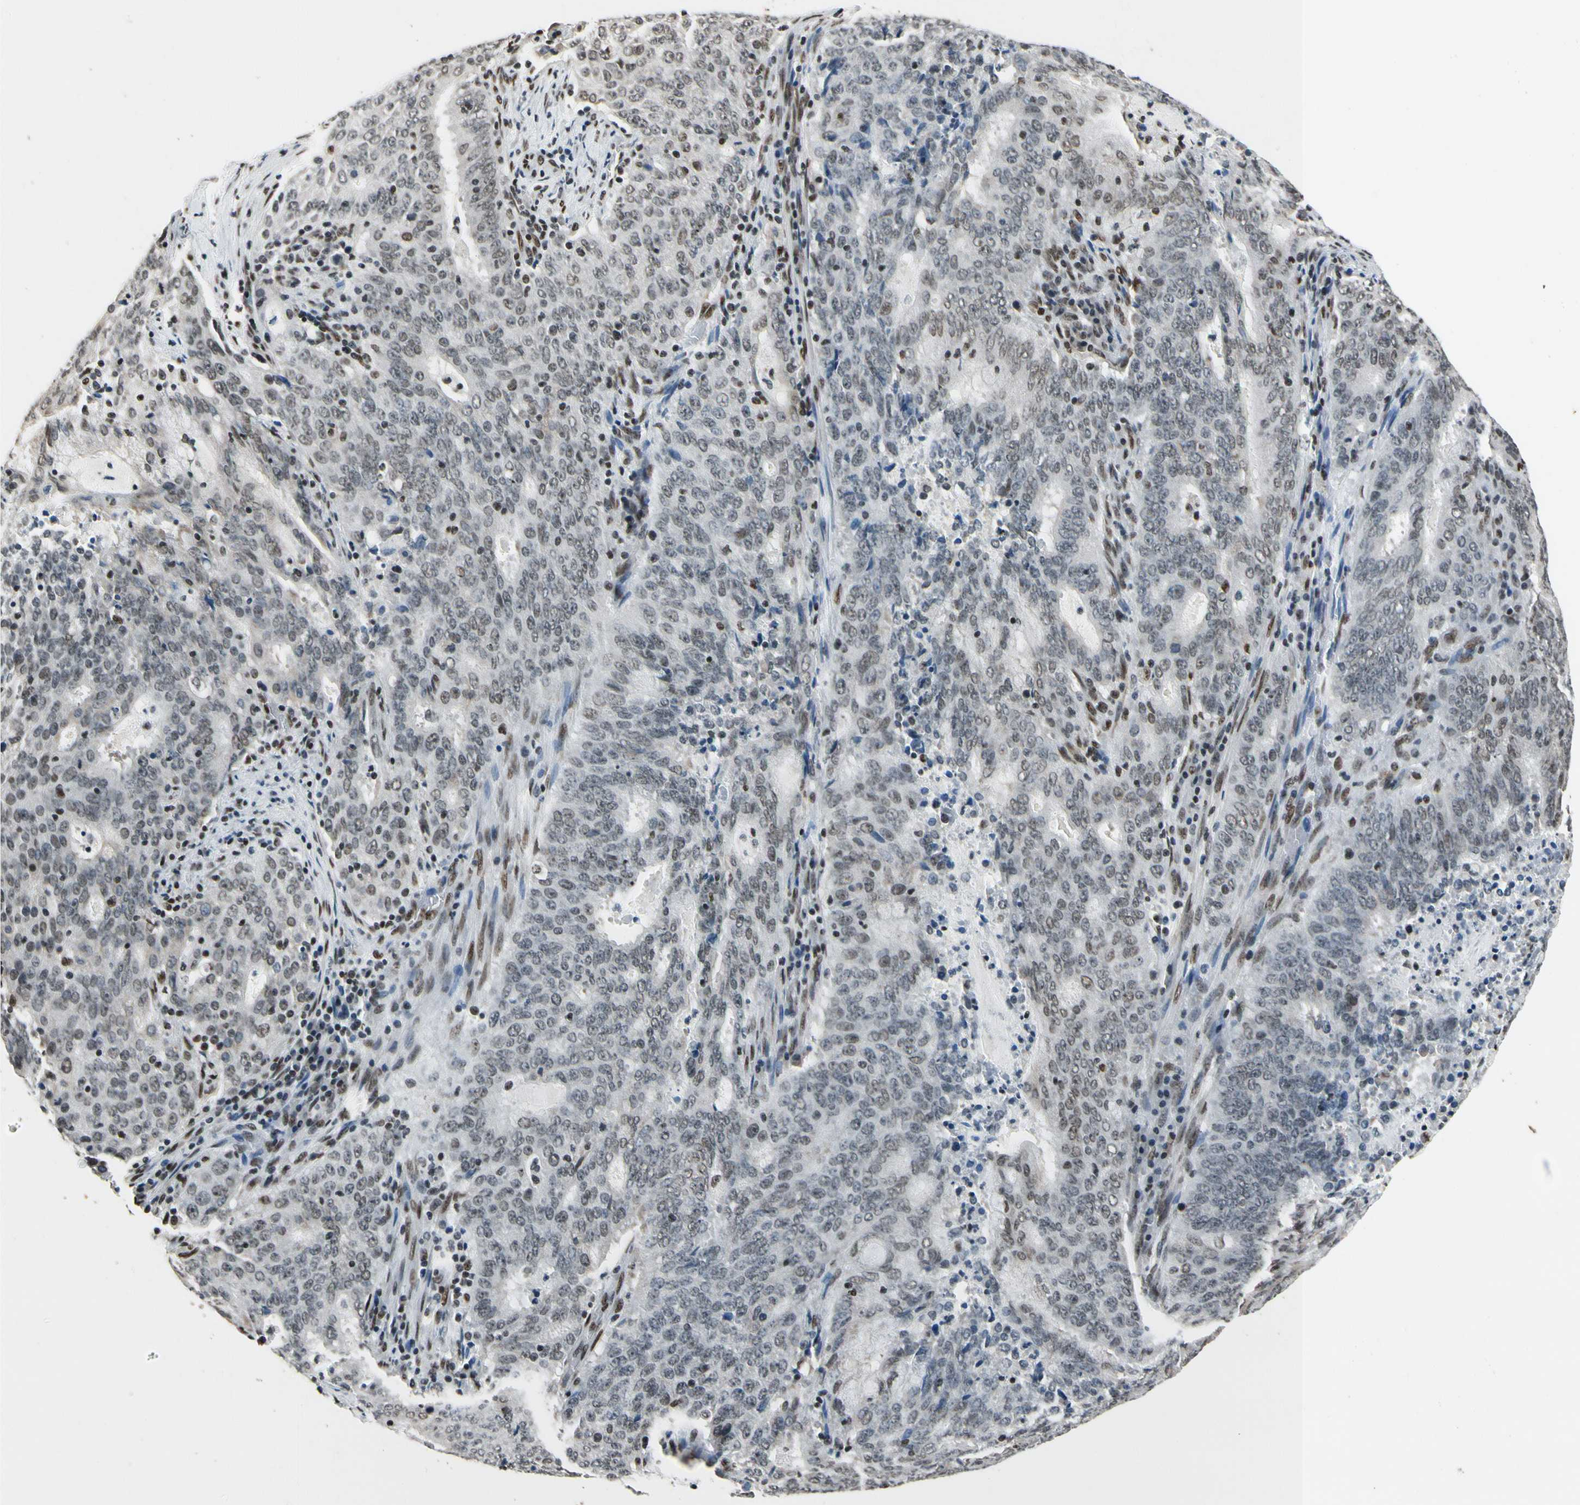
{"staining": {"intensity": "weak", "quantity": "25%-75%", "location": "nuclear"}, "tissue": "cervical cancer", "cell_type": "Tumor cells", "image_type": "cancer", "snomed": [{"axis": "morphology", "description": "Adenocarcinoma, NOS"}, {"axis": "topography", "description": "Cervix"}], "caption": "IHC staining of cervical cancer, which exhibits low levels of weak nuclear staining in about 25%-75% of tumor cells indicating weak nuclear protein staining. The staining was performed using DAB (brown) for protein detection and nuclei were counterstained in hematoxylin (blue).", "gene": "RECQL", "patient": {"sex": "female", "age": 44}}